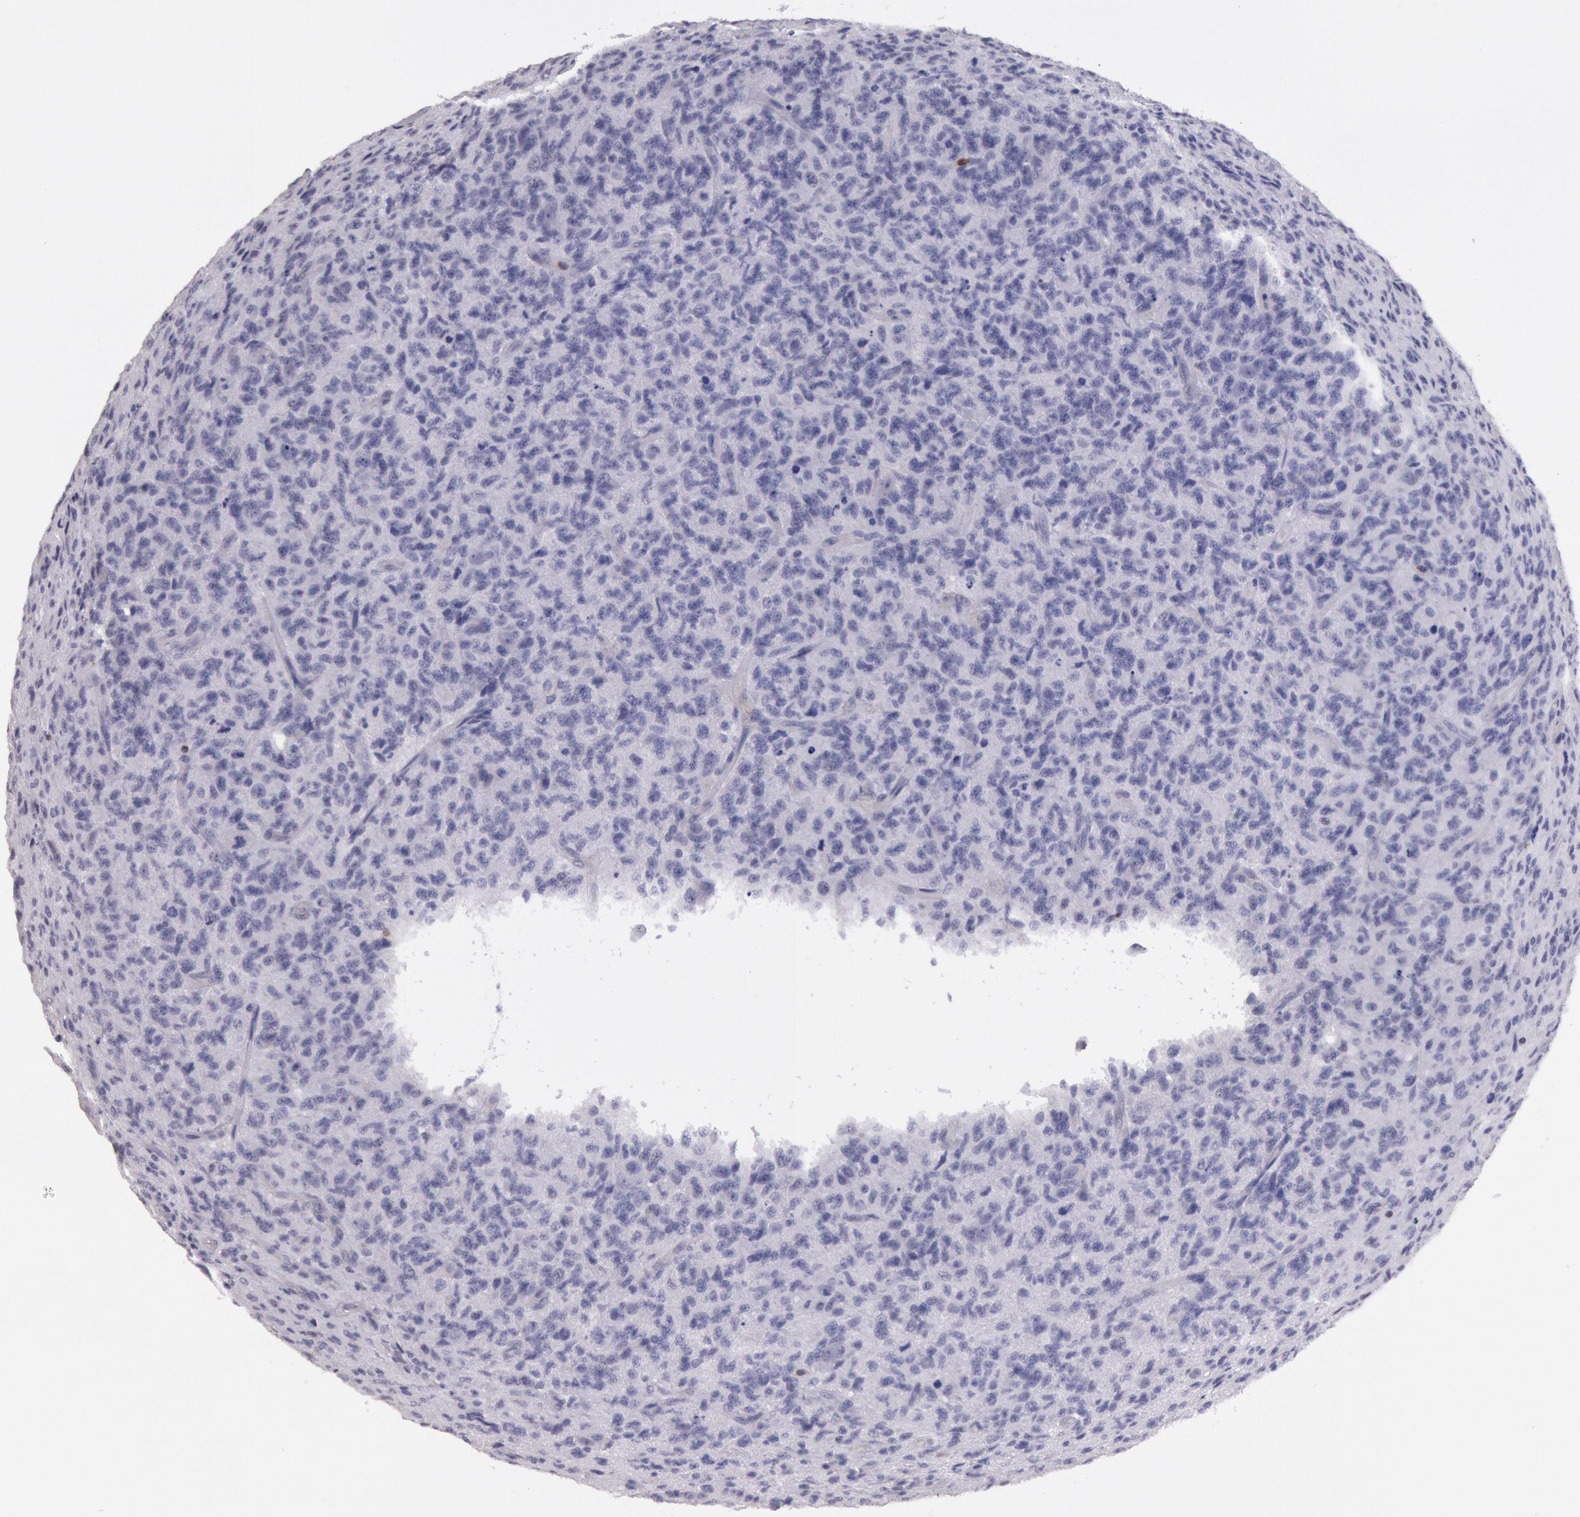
{"staining": {"intensity": "negative", "quantity": "none", "location": "none"}, "tissue": "glioma", "cell_type": "Tumor cells", "image_type": "cancer", "snomed": [{"axis": "morphology", "description": "Glioma, malignant, High grade"}, {"axis": "topography", "description": "Brain"}], "caption": "This is an immunohistochemistry (IHC) micrograph of human glioma. There is no staining in tumor cells.", "gene": "RAB27A", "patient": {"sex": "male", "age": 36}}